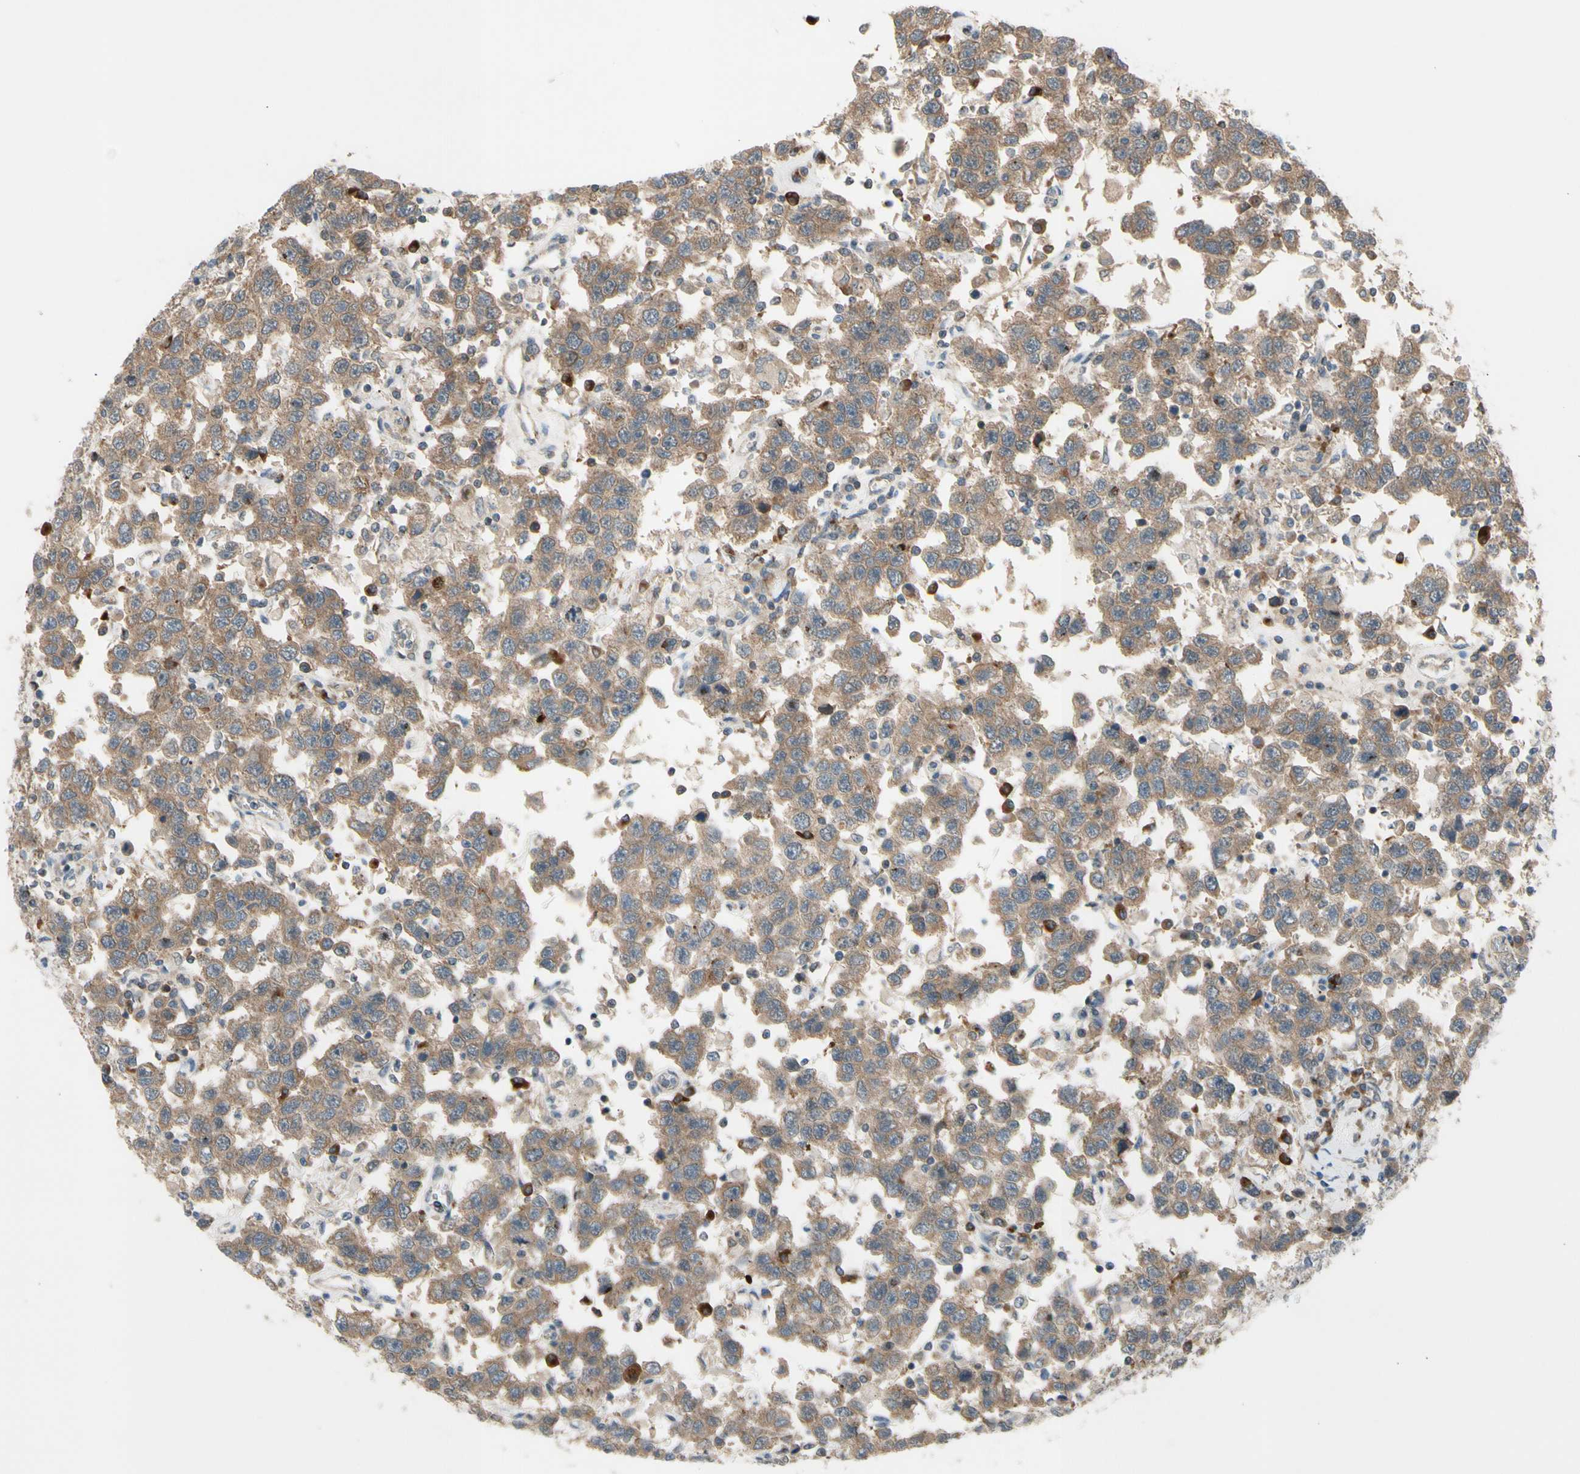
{"staining": {"intensity": "moderate", "quantity": ">75%", "location": "cytoplasmic/membranous"}, "tissue": "testis cancer", "cell_type": "Tumor cells", "image_type": "cancer", "snomed": [{"axis": "morphology", "description": "Seminoma, NOS"}, {"axis": "topography", "description": "Testis"}], "caption": "Testis cancer (seminoma) stained for a protein reveals moderate cytoplasmic/membranous positivity in tumor cells.", "gene": "GALNT5", "patient": {"sex": "male", "age": 41}}